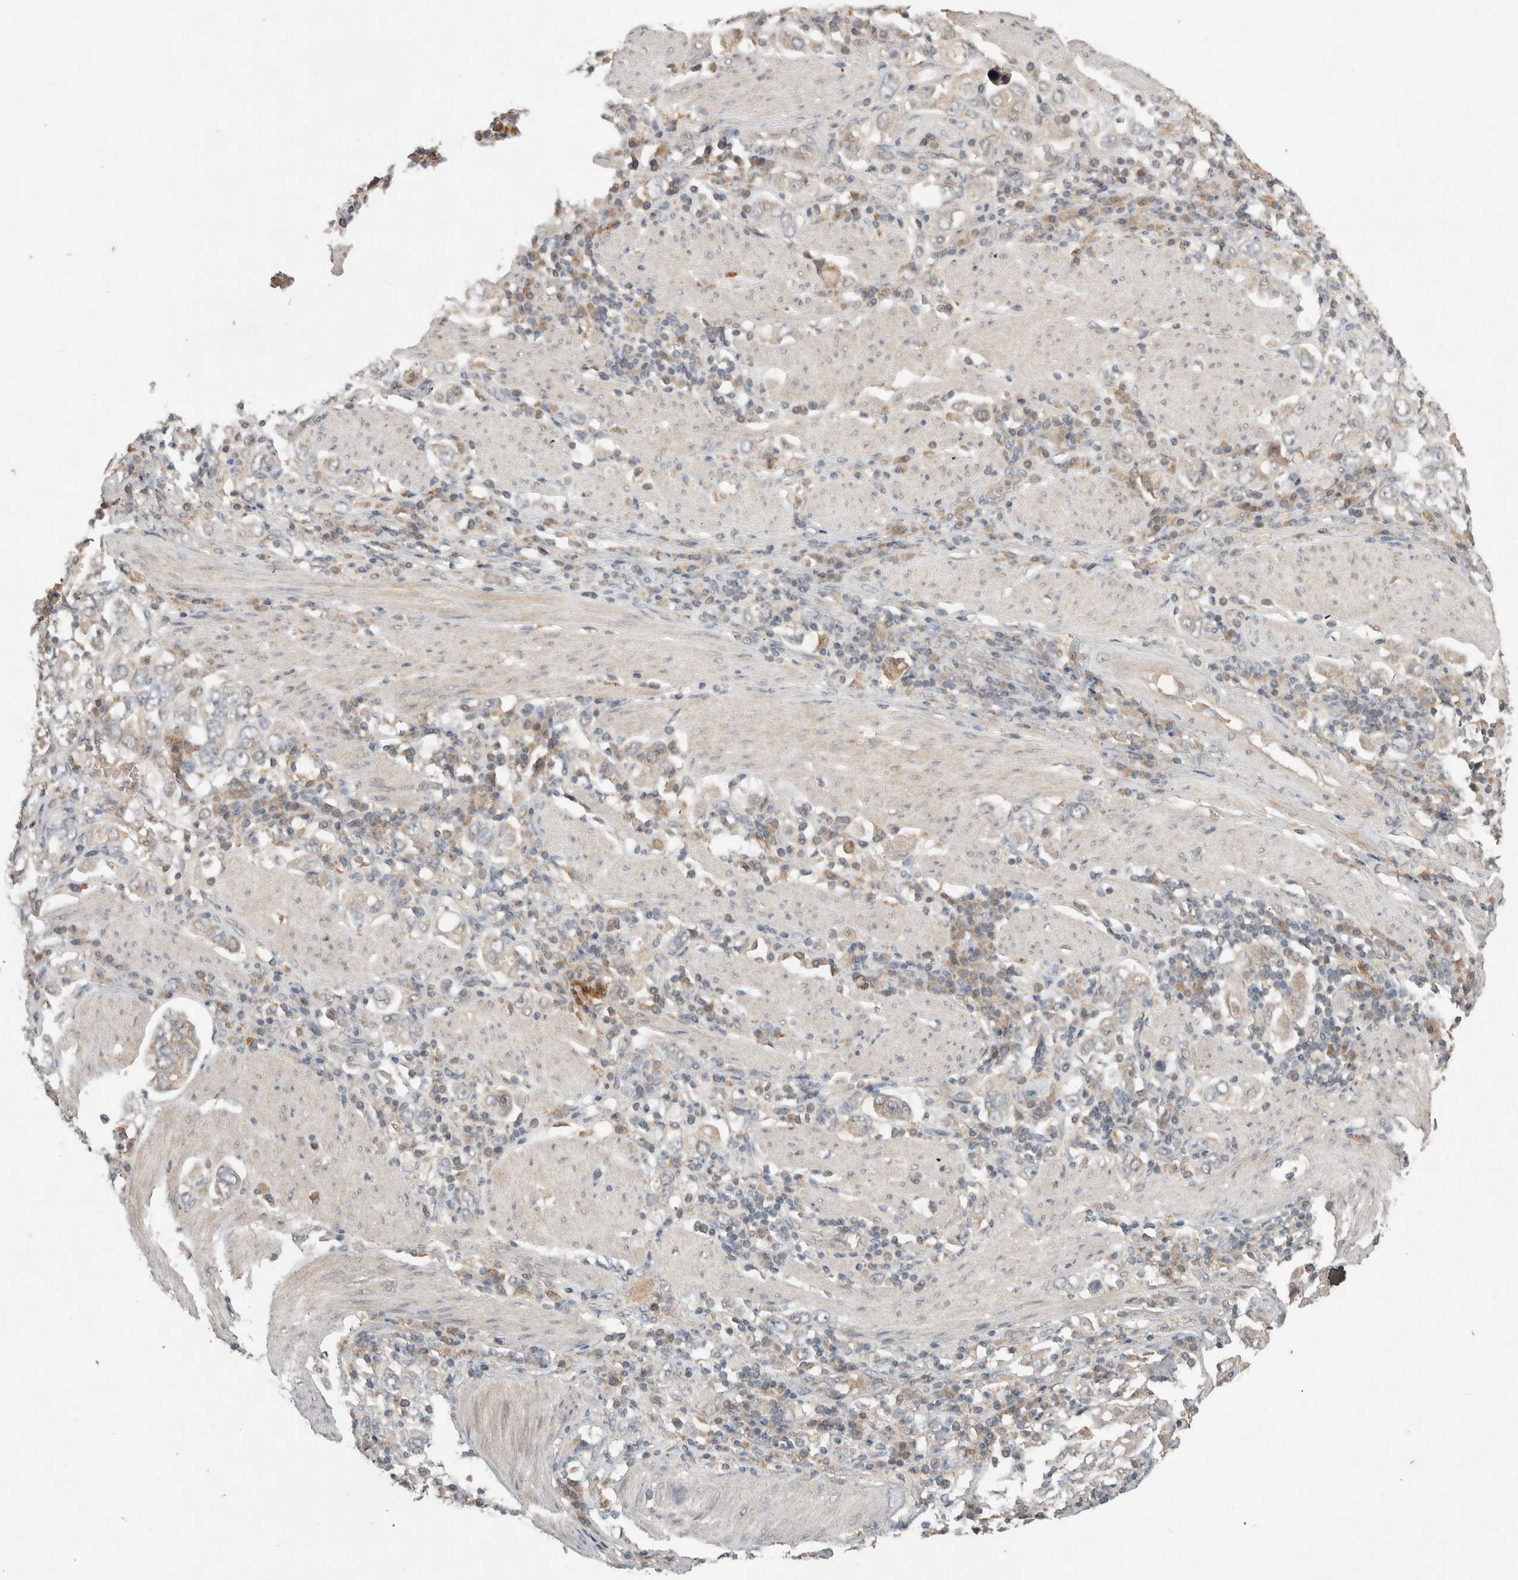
{"staining": {"intensity": "negative", "quantity": "none", "location": "none"}, "tissue": "stomach cancer", "cell_type": "Tumor cells", "image_type": "cancer", "snomed": [{"axis": "morphology", "description": "Adenocarcinoma, NOS"}, {"axis": "topography", "description": "Stomach, upper"}], "caption": "A high-resolution micrograph shows immunohistochemistry (IHC) staining of stomach adenocarcinoma, which demonstrates no significant staining in tumor cells. (Stains: DAB immunohistochemistry with hematoxylin counter stain, Microscopy: brightfield microscopy at high magnification).", "gene": "LOXL2", "patient": {"sex": "male", "age": 62}}